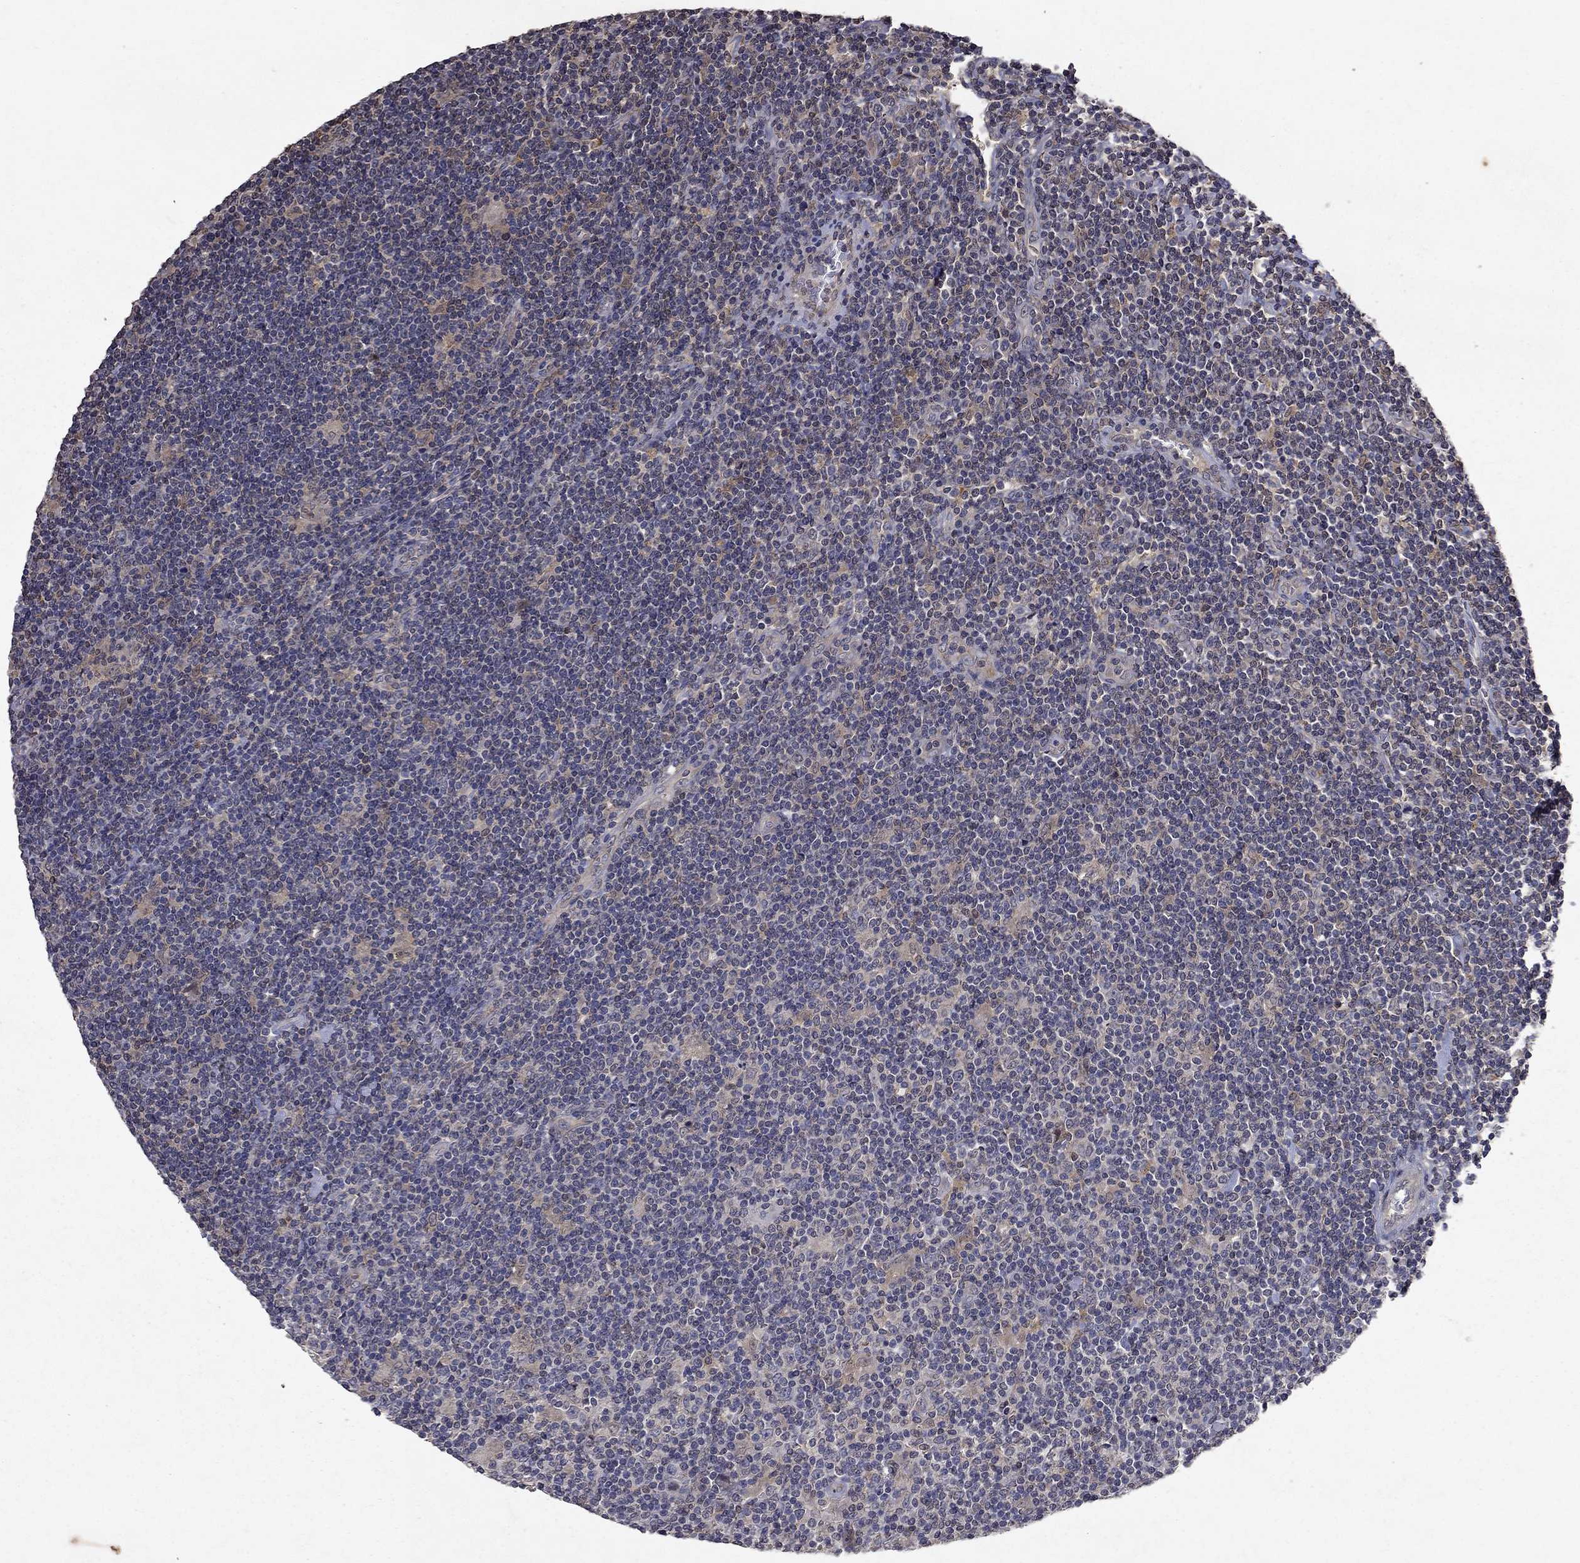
{"staining": {"intensity": "negative", "quantity": "none", "location": "none"}, "tissue": "lymphoma", "cell_type": "Tumor cells", "image_type": "cancer", "snomed": [{"axis": "morphology", "description": "Hodgkin's disease, NOS"}, {"axis": "topography", "description": "Lymph node"}], "caption": "Lymphoma was stained to show a protein in brown. There is no significant expression in tumor cells. (DAB (3,3'-diaminobenzidine) immunohistochemistry, high magnification).", "gene": "TTC38", "patient": {"sex": "male", "age": 40}}